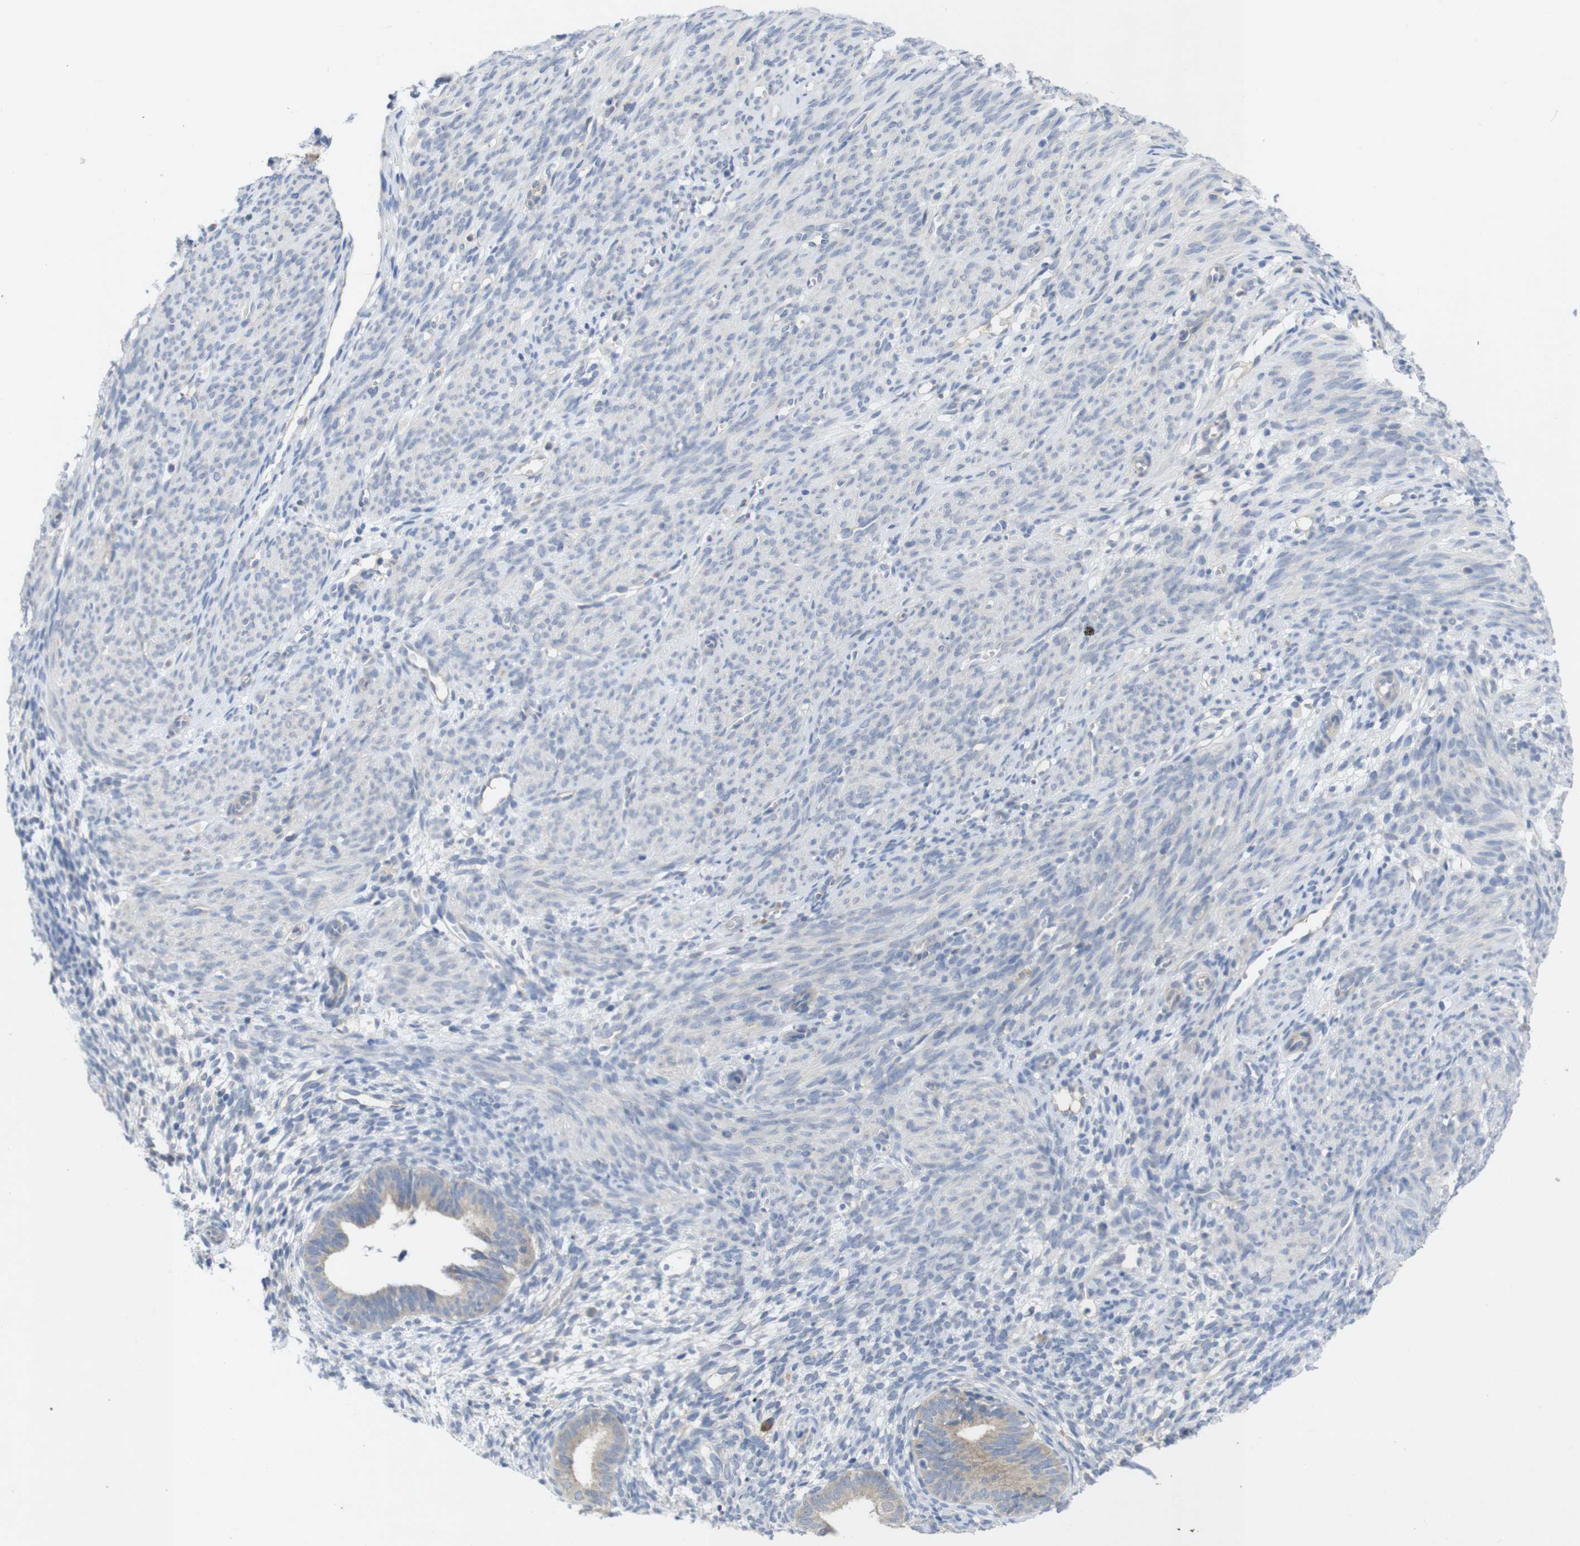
{"staining": {"intensity": "negative", "quantity": "none", "location": "none"}, "tissue": "endometrium", "cell_type": "Cells in endometrial stroma", "image_type": "normal", "snomed": [{"axis": "morphology", "description": "Normal tissue, NOS"}, {"axis": "morphology", "description": "Adenocarcinoma, NOS"}, {"axis": "topography", "description": "Endometrium"}, {"axis": "topography", "description": "Ovary"}], "caption": "Immunohistochemical staining of normal endometrium displays no significant staining in cells in endometrial stroma. (Brightfield microscopy of DAB (3,3'-diaminobenzidine) IHC at high magnification).", "gene": "BCAR3", "patient": {"sex": "female", "age": 68}}